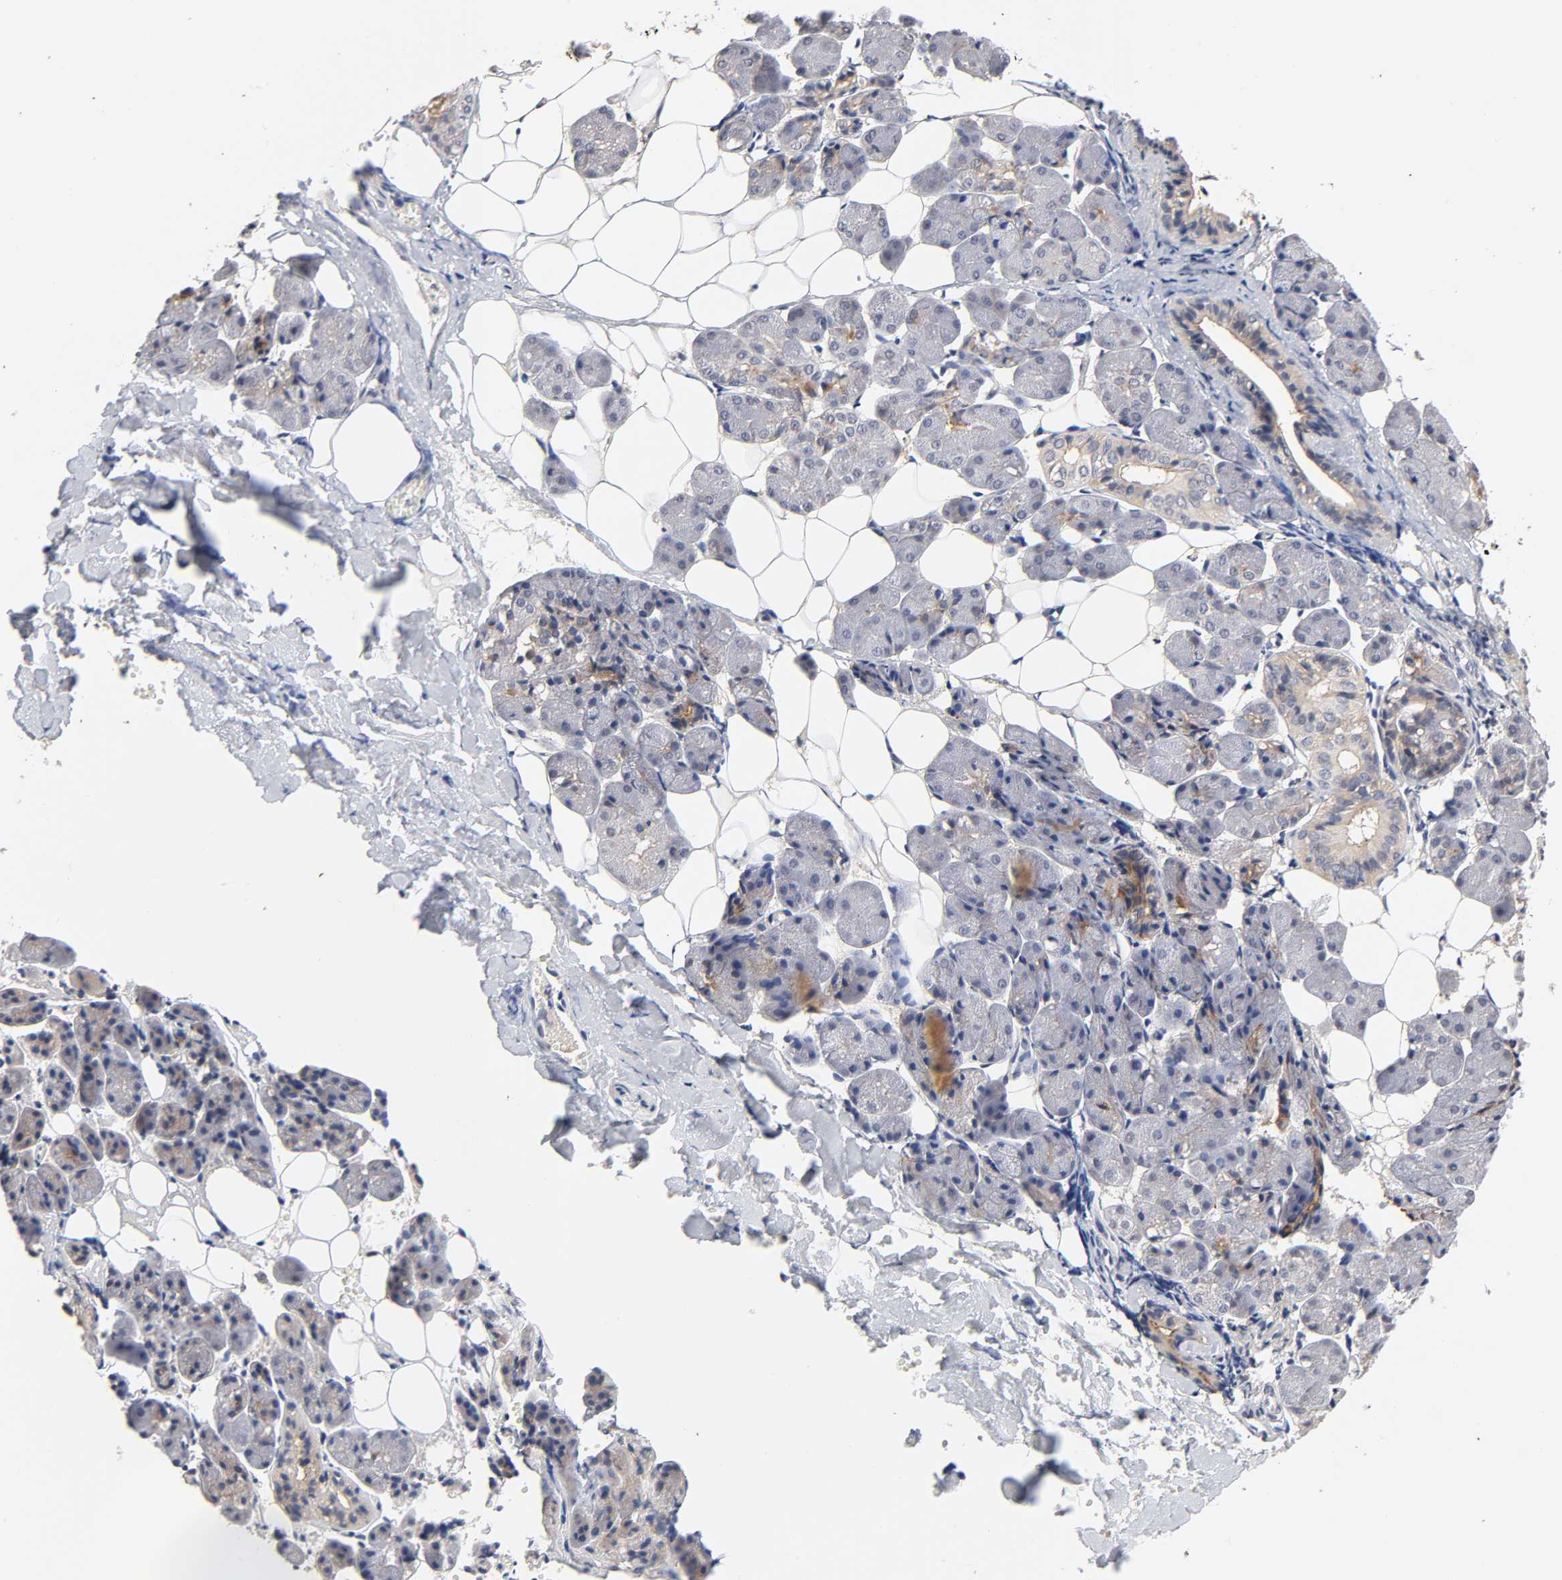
{"staining": {"intensity": "weak", "quantity": "<25%", "location": "cytoplasmic/membranous"}, "tissue": "salivary gland", "cell_type": "Glandular cells", "image_type": "normal", "snomed": [{"axis": "morphology", "description": "Normal tissue, NOS"}, {"axis": "morphology", "description": "Adenoma, NOS"}, {"axis": "topography", "description": "Salivary gland"}], "caption": "Immunohistochemistry (IHC) micrograph of unremarkable salivary gland stained for a protein (brown), which displays no positivity in glandular cells. (Immunohistochemistry, brightfield microscopy, high magnification).", "gene": "CXADR", "patient": {"sex": "female", "age": 32}}